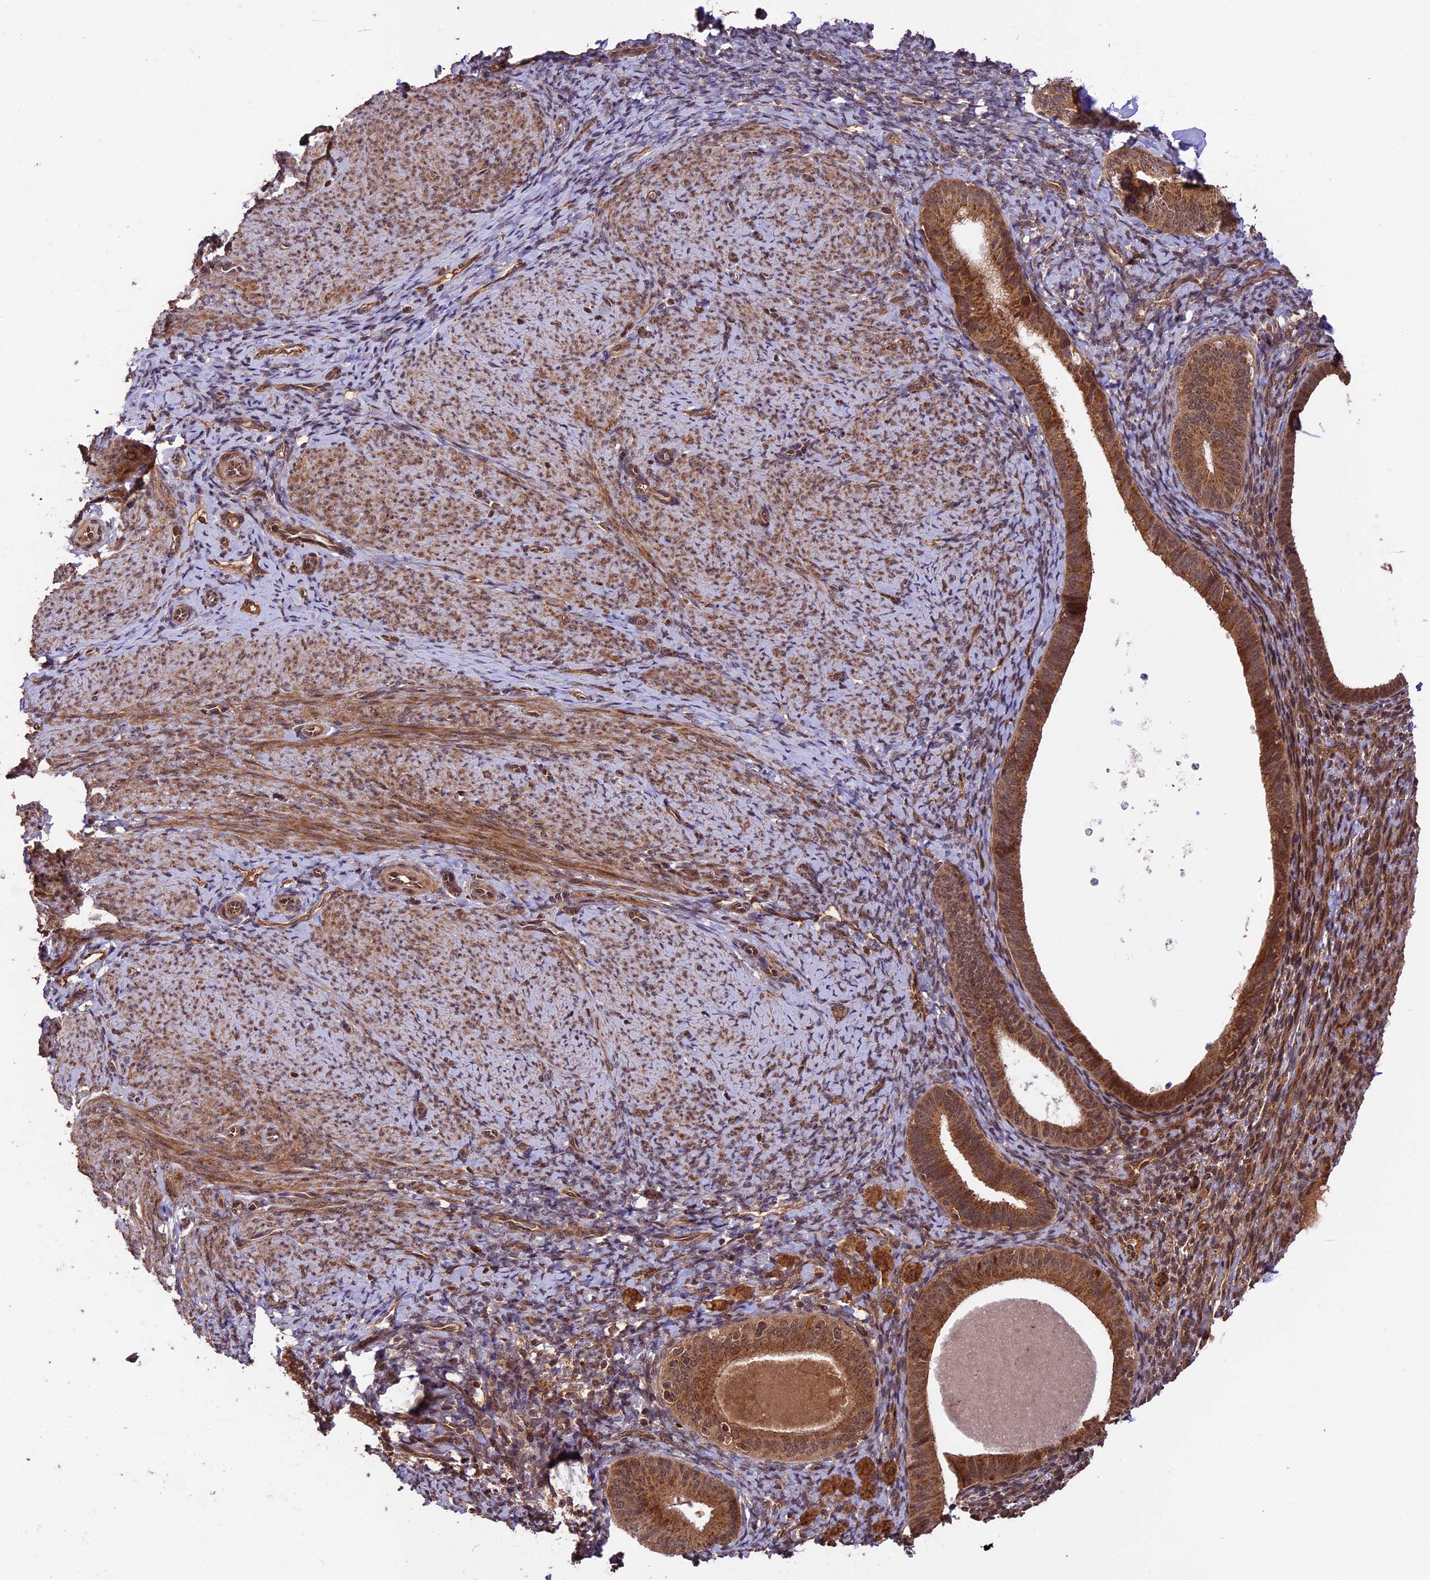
{"staining": {"intensity": "moderate", "quantity": "25%-75%", "location": "cytoplasmic/membranous"}, "tissue": "endometrium", "cell_type": "Cells in endometrial stroma", "image_type": "normal", "snomed": [{"axis": "morphology", "description": "Normal tissue, NOS"}, {"axis": "topography", "description": "Endometrium"}], "caption": "DAB immunohistochemical staining of benign endometrium demonstrates moderate cytoplasmic/membranous protein staining in approximately 25%-75% of cells in endometrial stroma. The staining was performed using DAB, with brown indicating positive protein expression. Nuclei are stained blue with hematoxylin.", "gene": "ESCO1", "patient": {"sex": "female", "age": 65}}